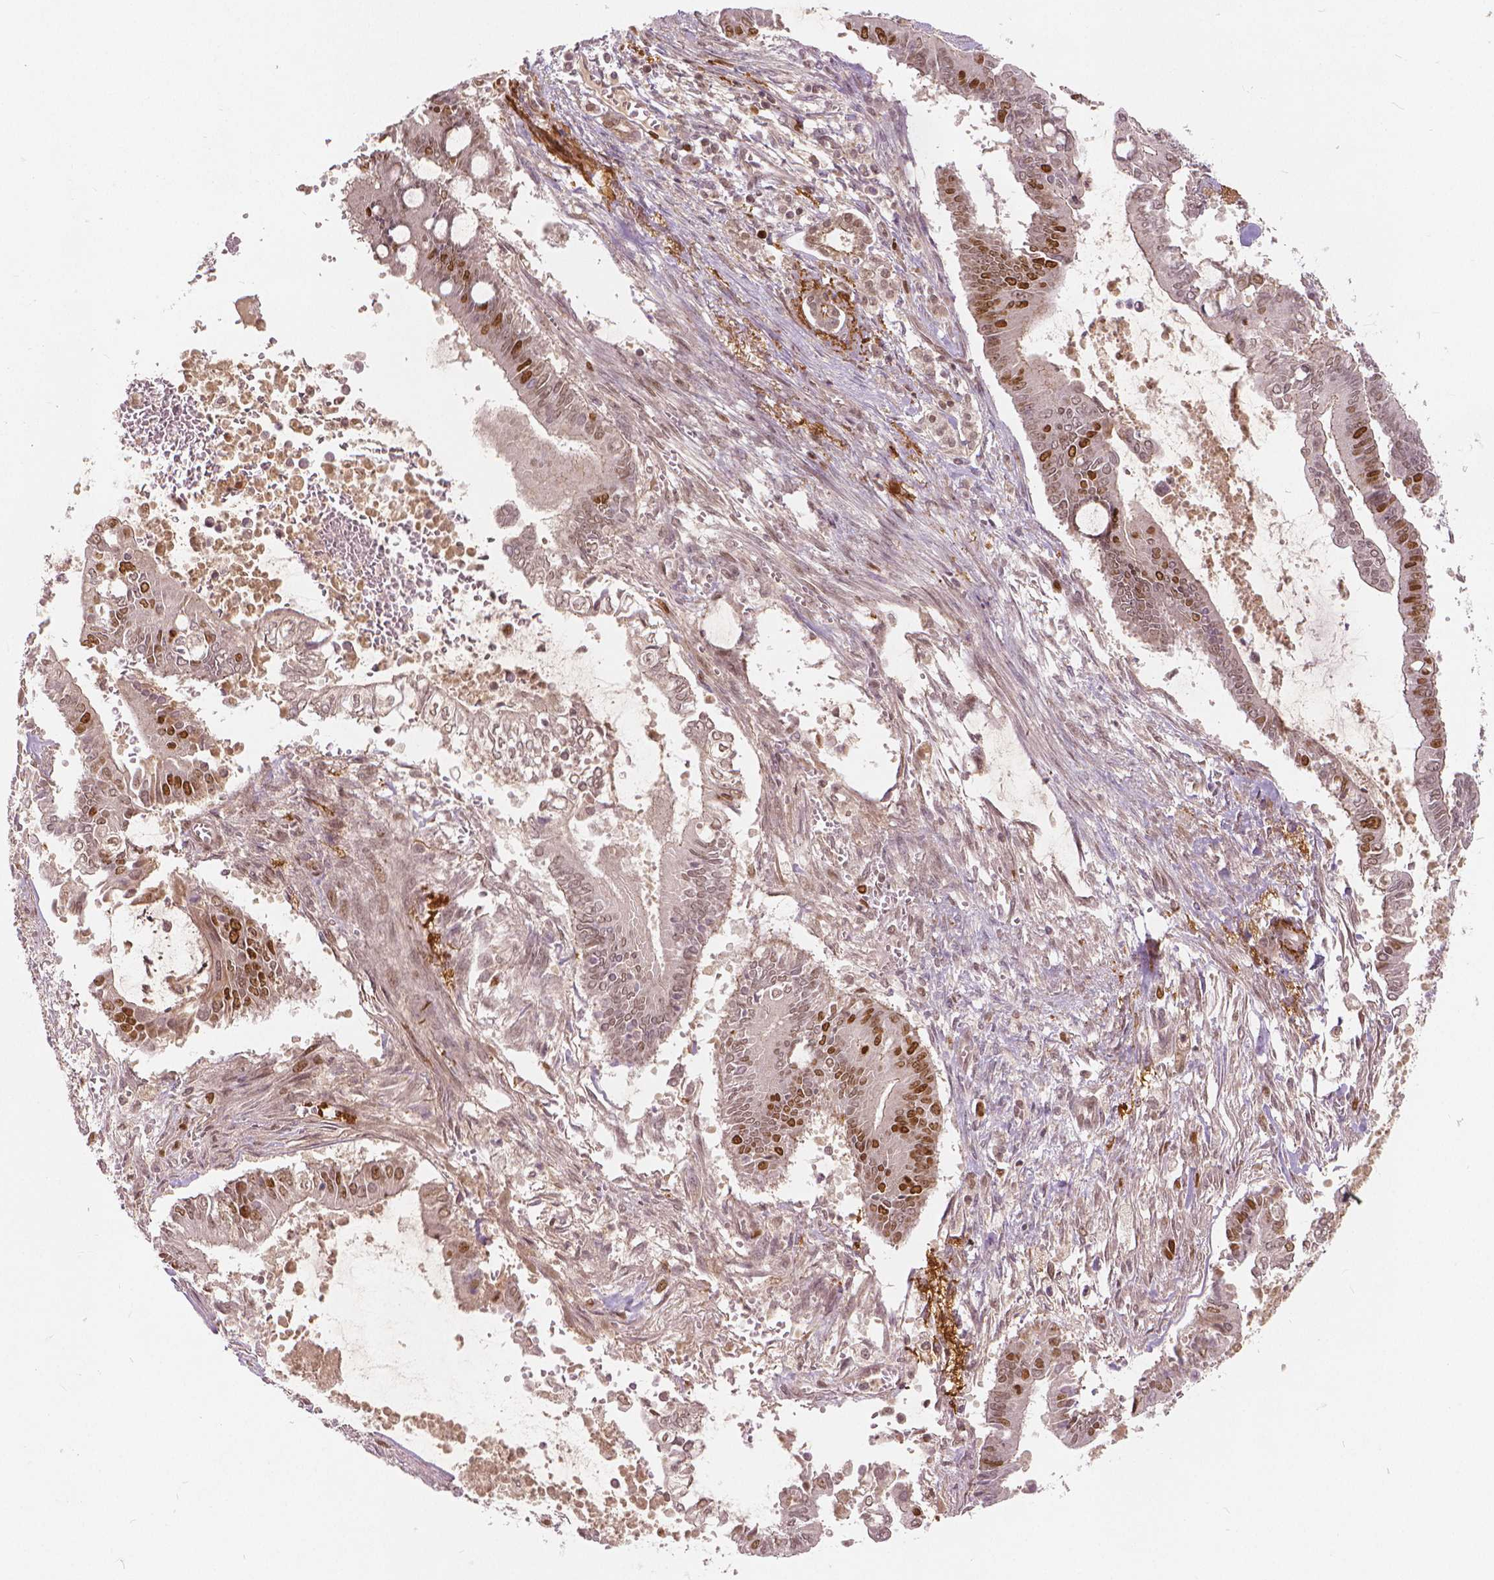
{"staining": {"intensity": "moderate", "quantity": "25%-75%", "location": "nuclear"}, "tissue": "pancreatic cancer", "cell_type": "Tumor cells", "image_type": "cancer", "snomed": [{"axis": "morphology", "description": "Adenocarcinoma, NOS"}, {"axis": "topography", "description": "Pancreas"}], "caption": "Immunohistochemical staining of pancreatic cancer (adenocarcinoma) shows moderate nuclear protein expression in approximately 25%-75% of tumor cells.", "gene": "NSD2", "patient": {"sex": "male", "age": 68}}